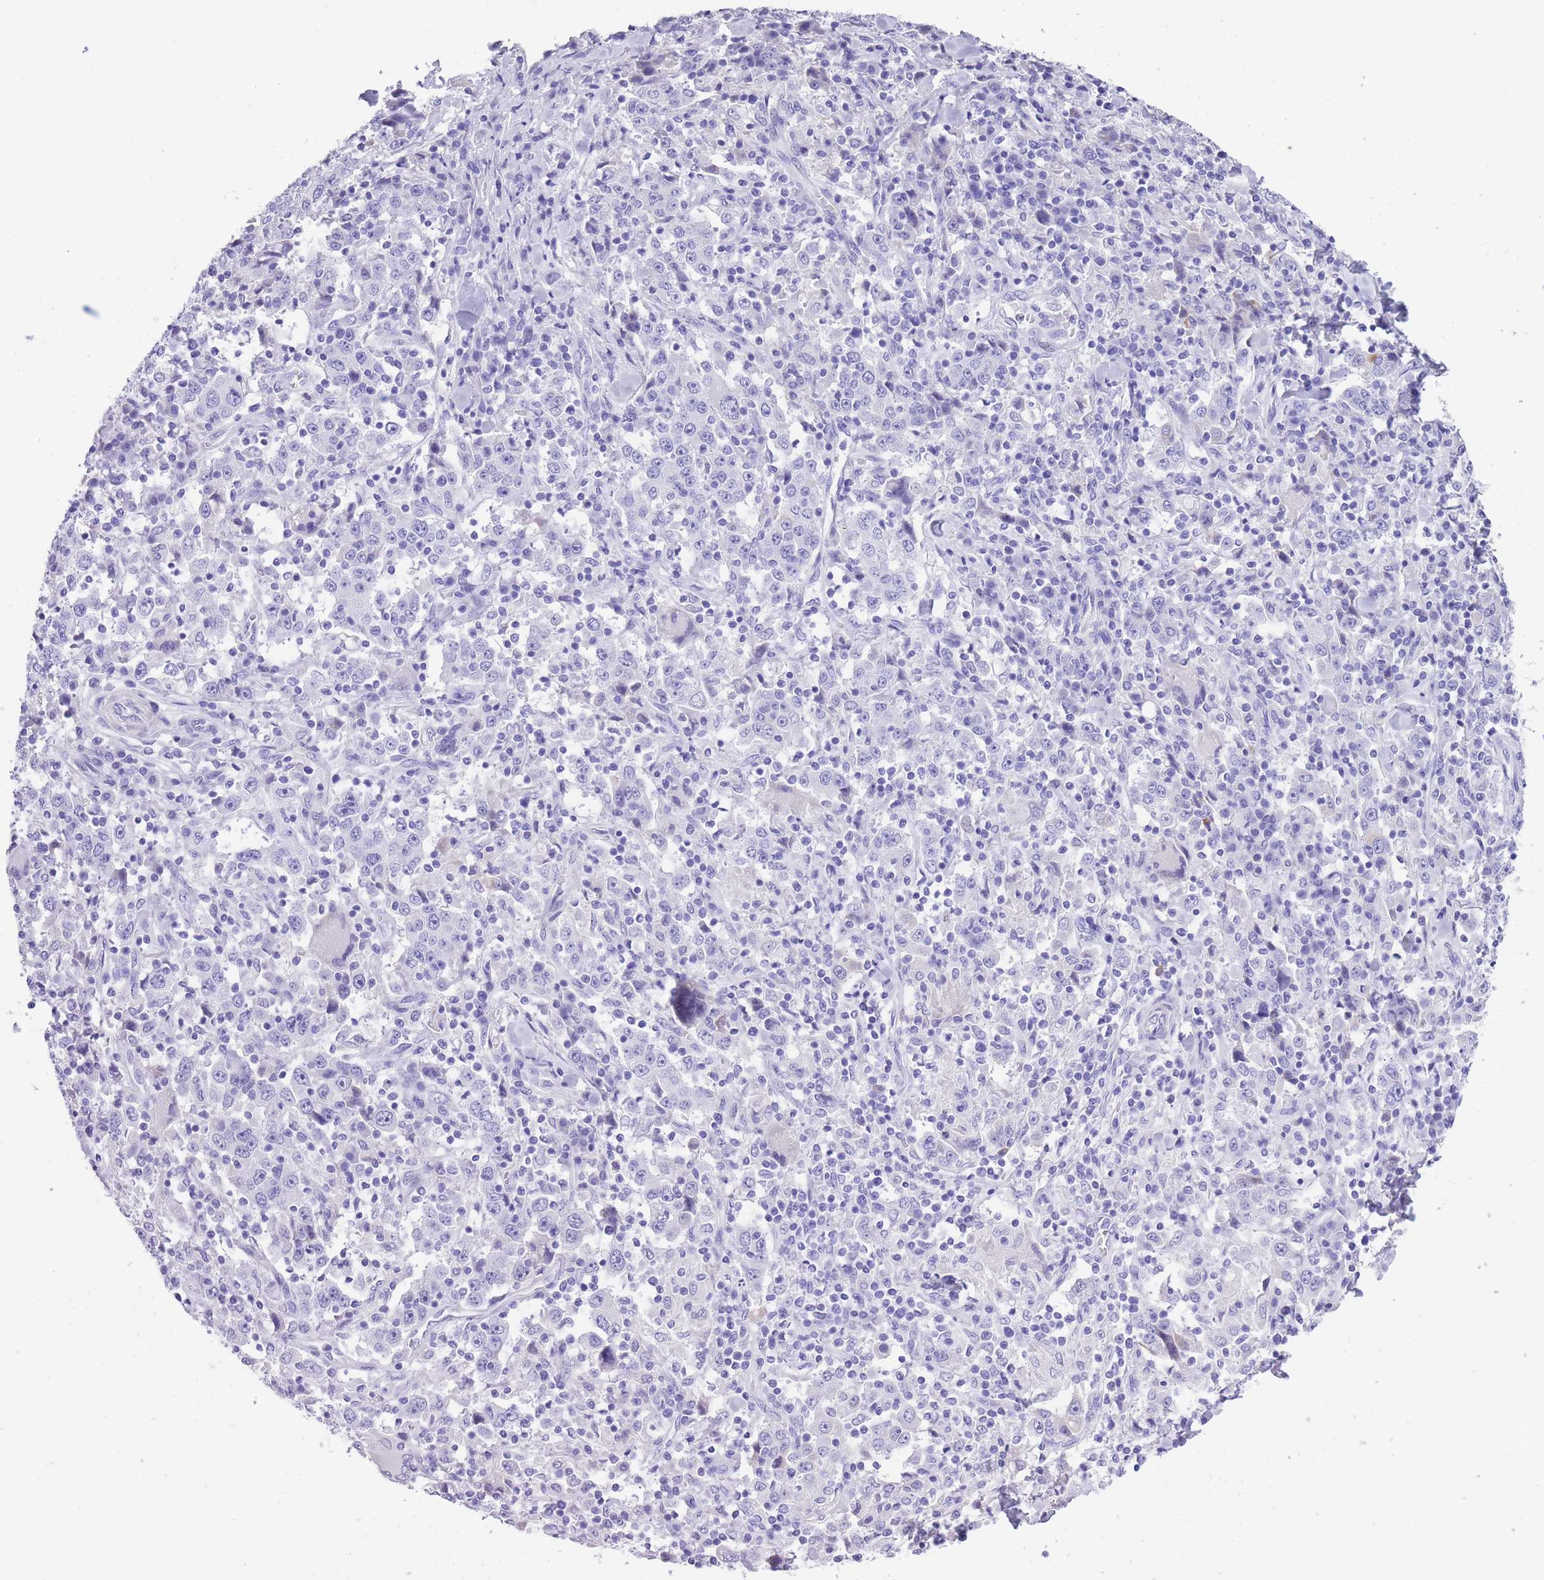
{"staining": {"intensity": "negative", "quantity": "none", "location": "none"}, "tissue": "stomach cancer", "cell_type": "Tumor cells", "image_type": "cancer", "snomed": [{"axis": "morphology", "description": "Normal tissue, NOS"}, {"axis": "morphology", "description": "Adenocarcinoma, NOS"}, {"axis": "topography", "description": "Stomach, upper"}, {"axis": "topography", "description": "Stomach"}], "caption": "Tumor cells are negative for protein expression in human stomach cancer. (Stains: DAB (3,3'-diaminobenzidine) immunohistochemistry with hematoxylin counter stain, Microscopy: brightfield microscopy at high magnification).", "gene": "RAI2", "patient": {"sex": "male", "age": 59}}